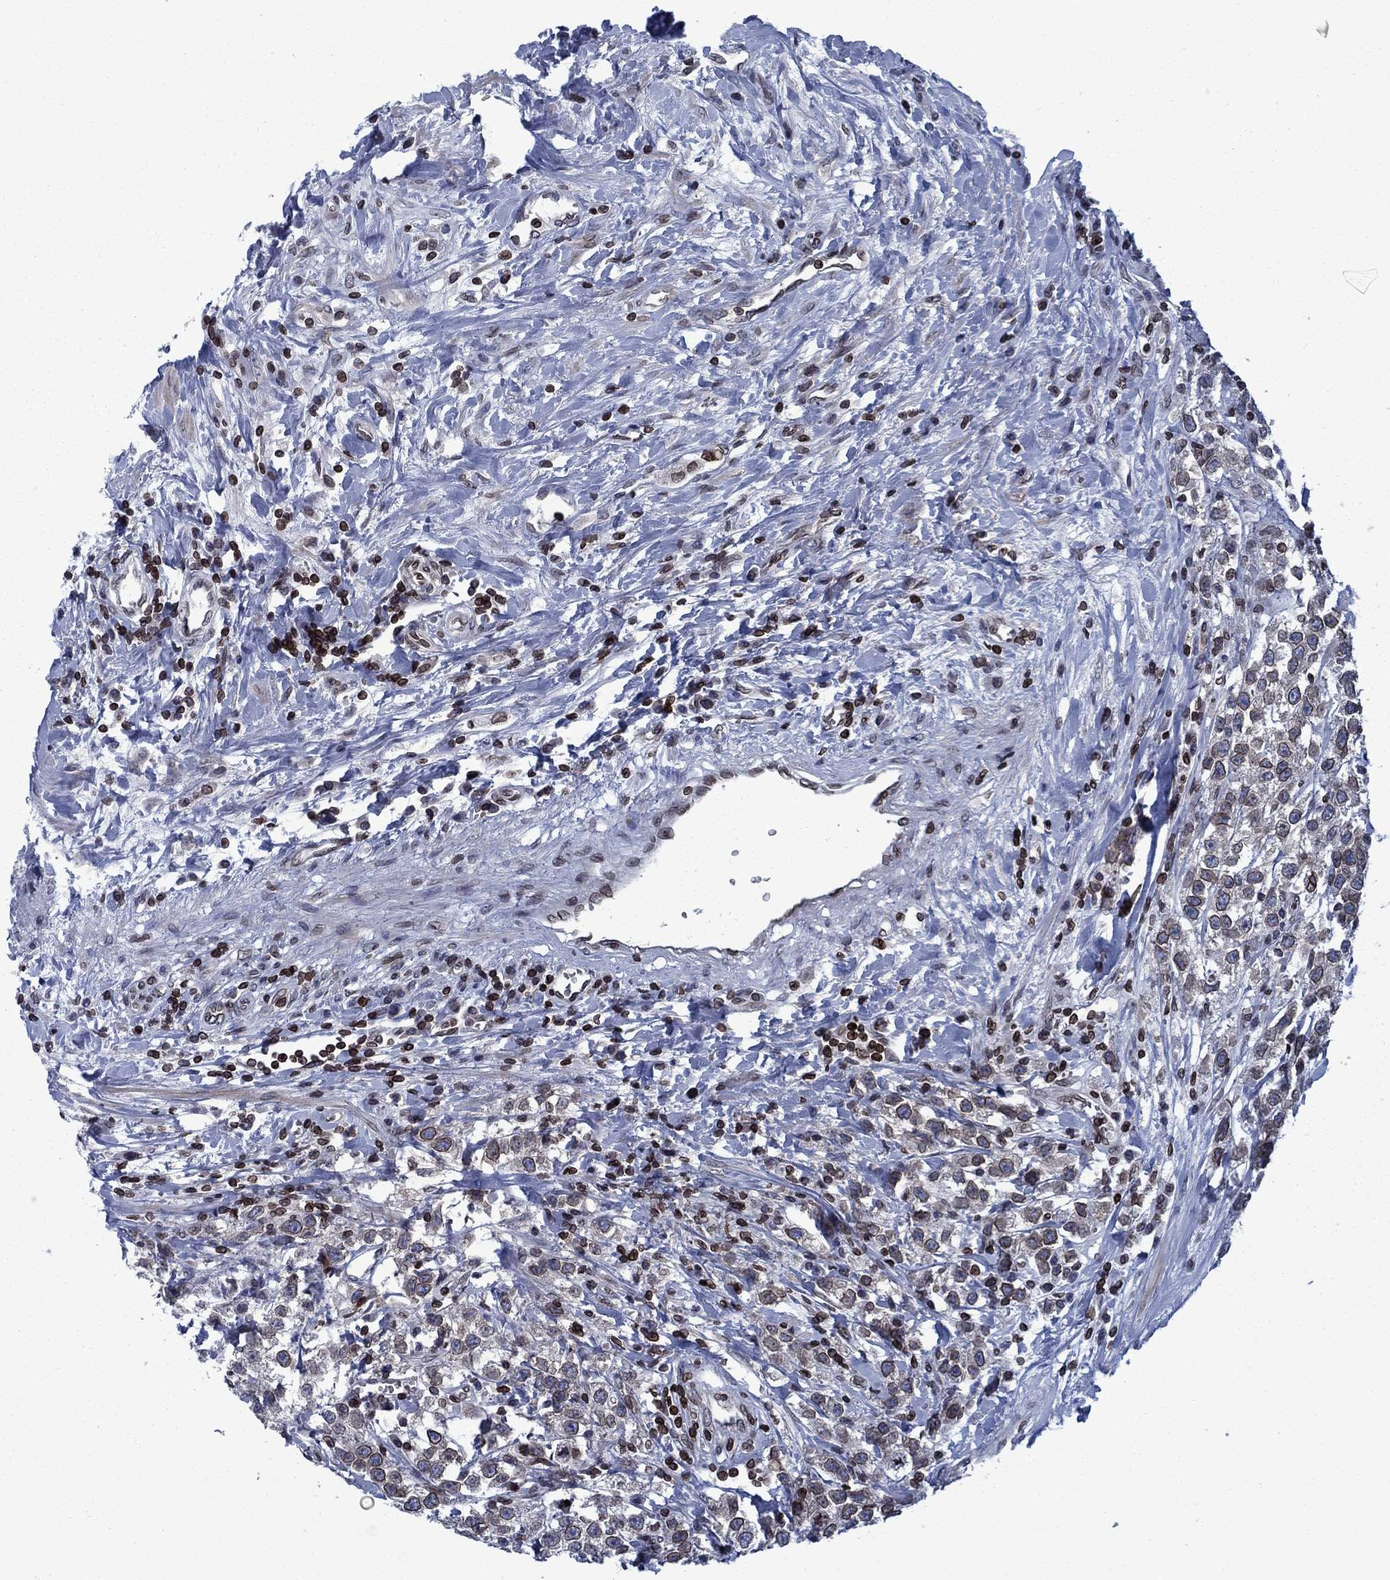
{"staining": {"intensity": "strong", "quantity": "25%-75%", "location": "cytoplasmic/membranous,nuclear"}, "tissue": "testis cancer", "cell_type": "Tumor cells", "image_type": "cancer", "snomed": [{"axis": "morphology", "description": "Seminoma, NOS"}, {"axis": "topography", "description": "Testis"}], "caption": "Seminoma (testis) stained for a protein demonstrates strong cytoplasmic/membranous and nuclear positivity in tumor cells. (Stains: DAB in brown, nuclei in blue, Microscopy: brightfield microscopy at high magnification).", "gene": "SLA", "patient": {"sex": "male", "age": 59}}